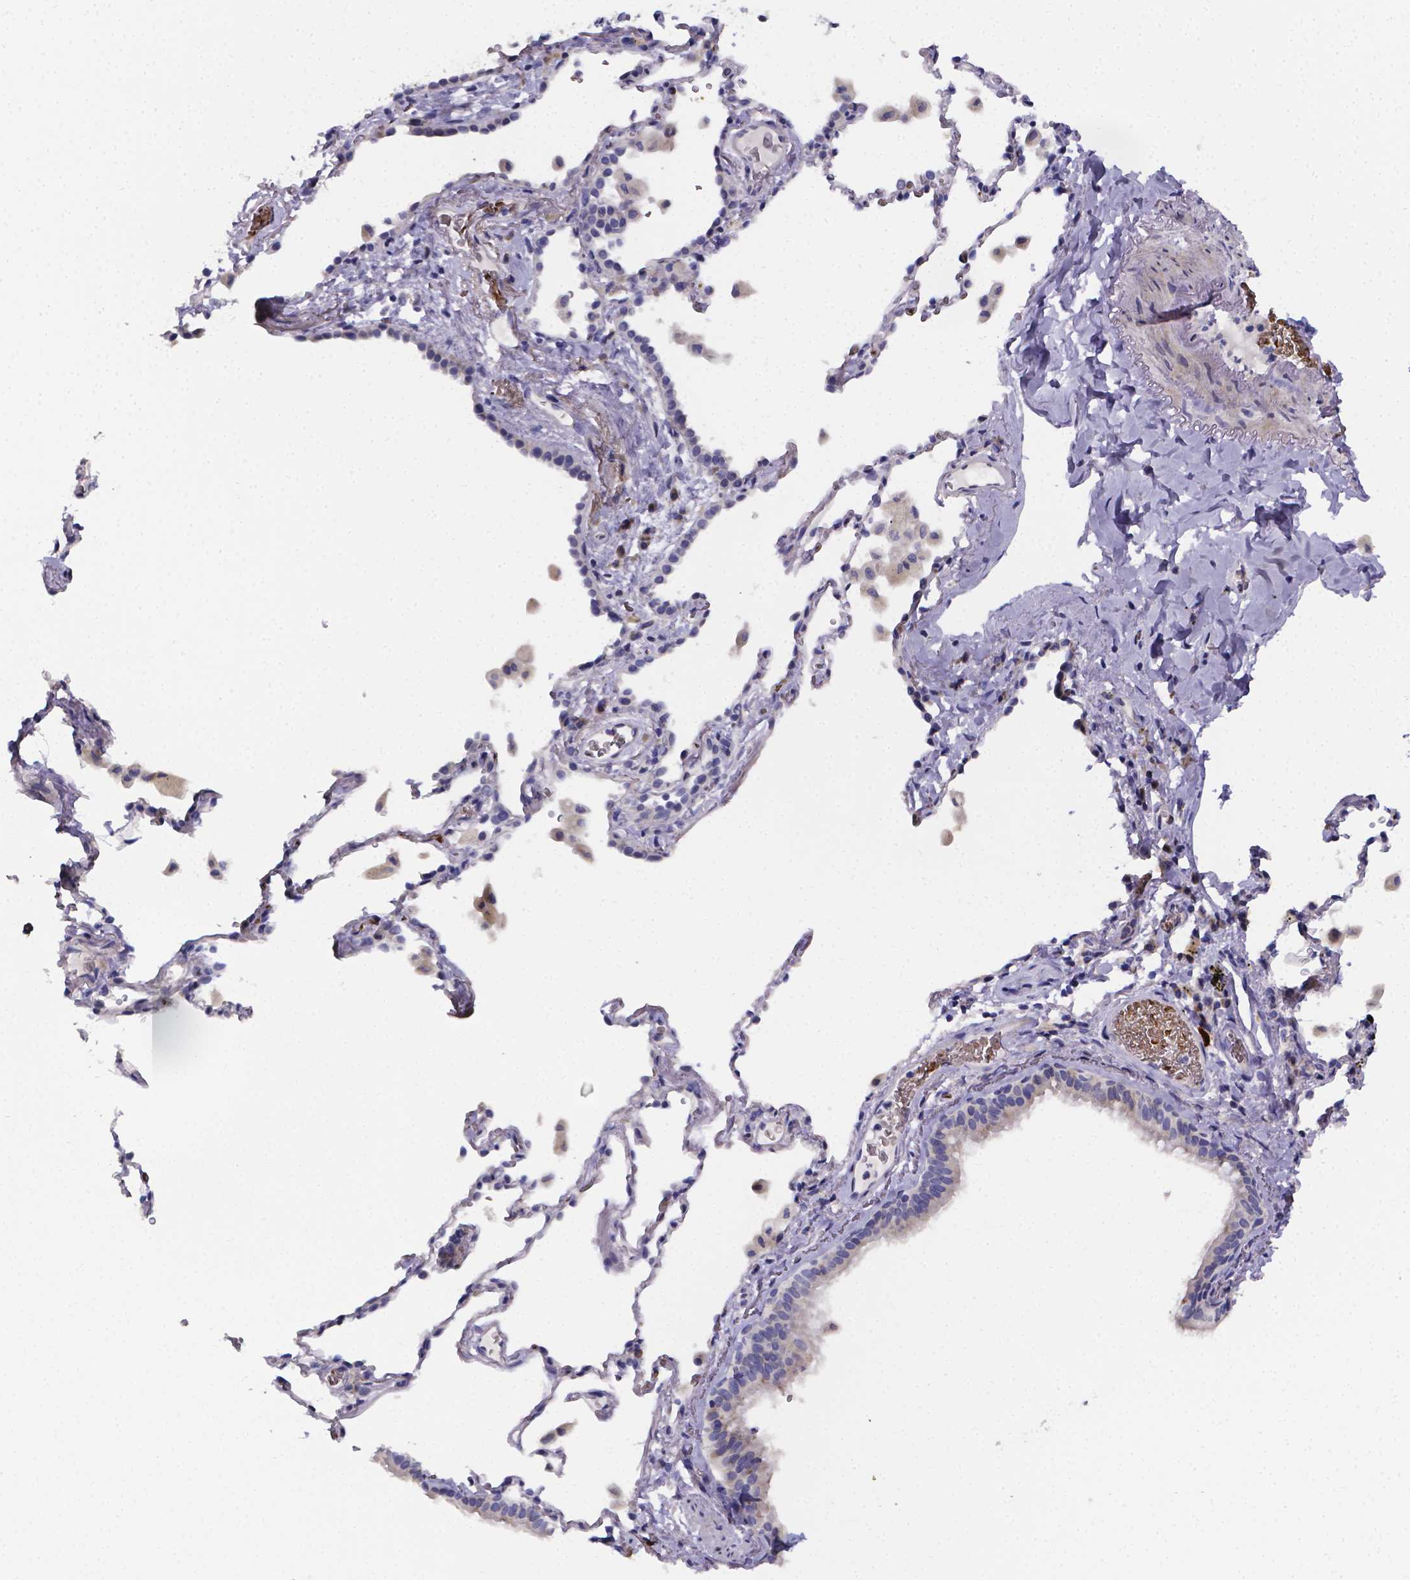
{"staining": {"intensity": "negative", "quantity": "none", "location": "none"}, "tissue": "bronchus", "cell_type": "Respiratory epithelial cells", "image_type": "normal", "snomed": [{"axis": "morphology", "description": "Normal tissue, NOS"}, {"axis": "topography", "description": "Bronchus"}, {"axis": "topography", "description": "Lung"}], "caption": "This is an immunohistochemistry (IHC) image of benign human bronchus. There is no expression in respiratory epithelial cells.", "gene": "GABRA3", "patient": {"sex": "male", "age": 54}}